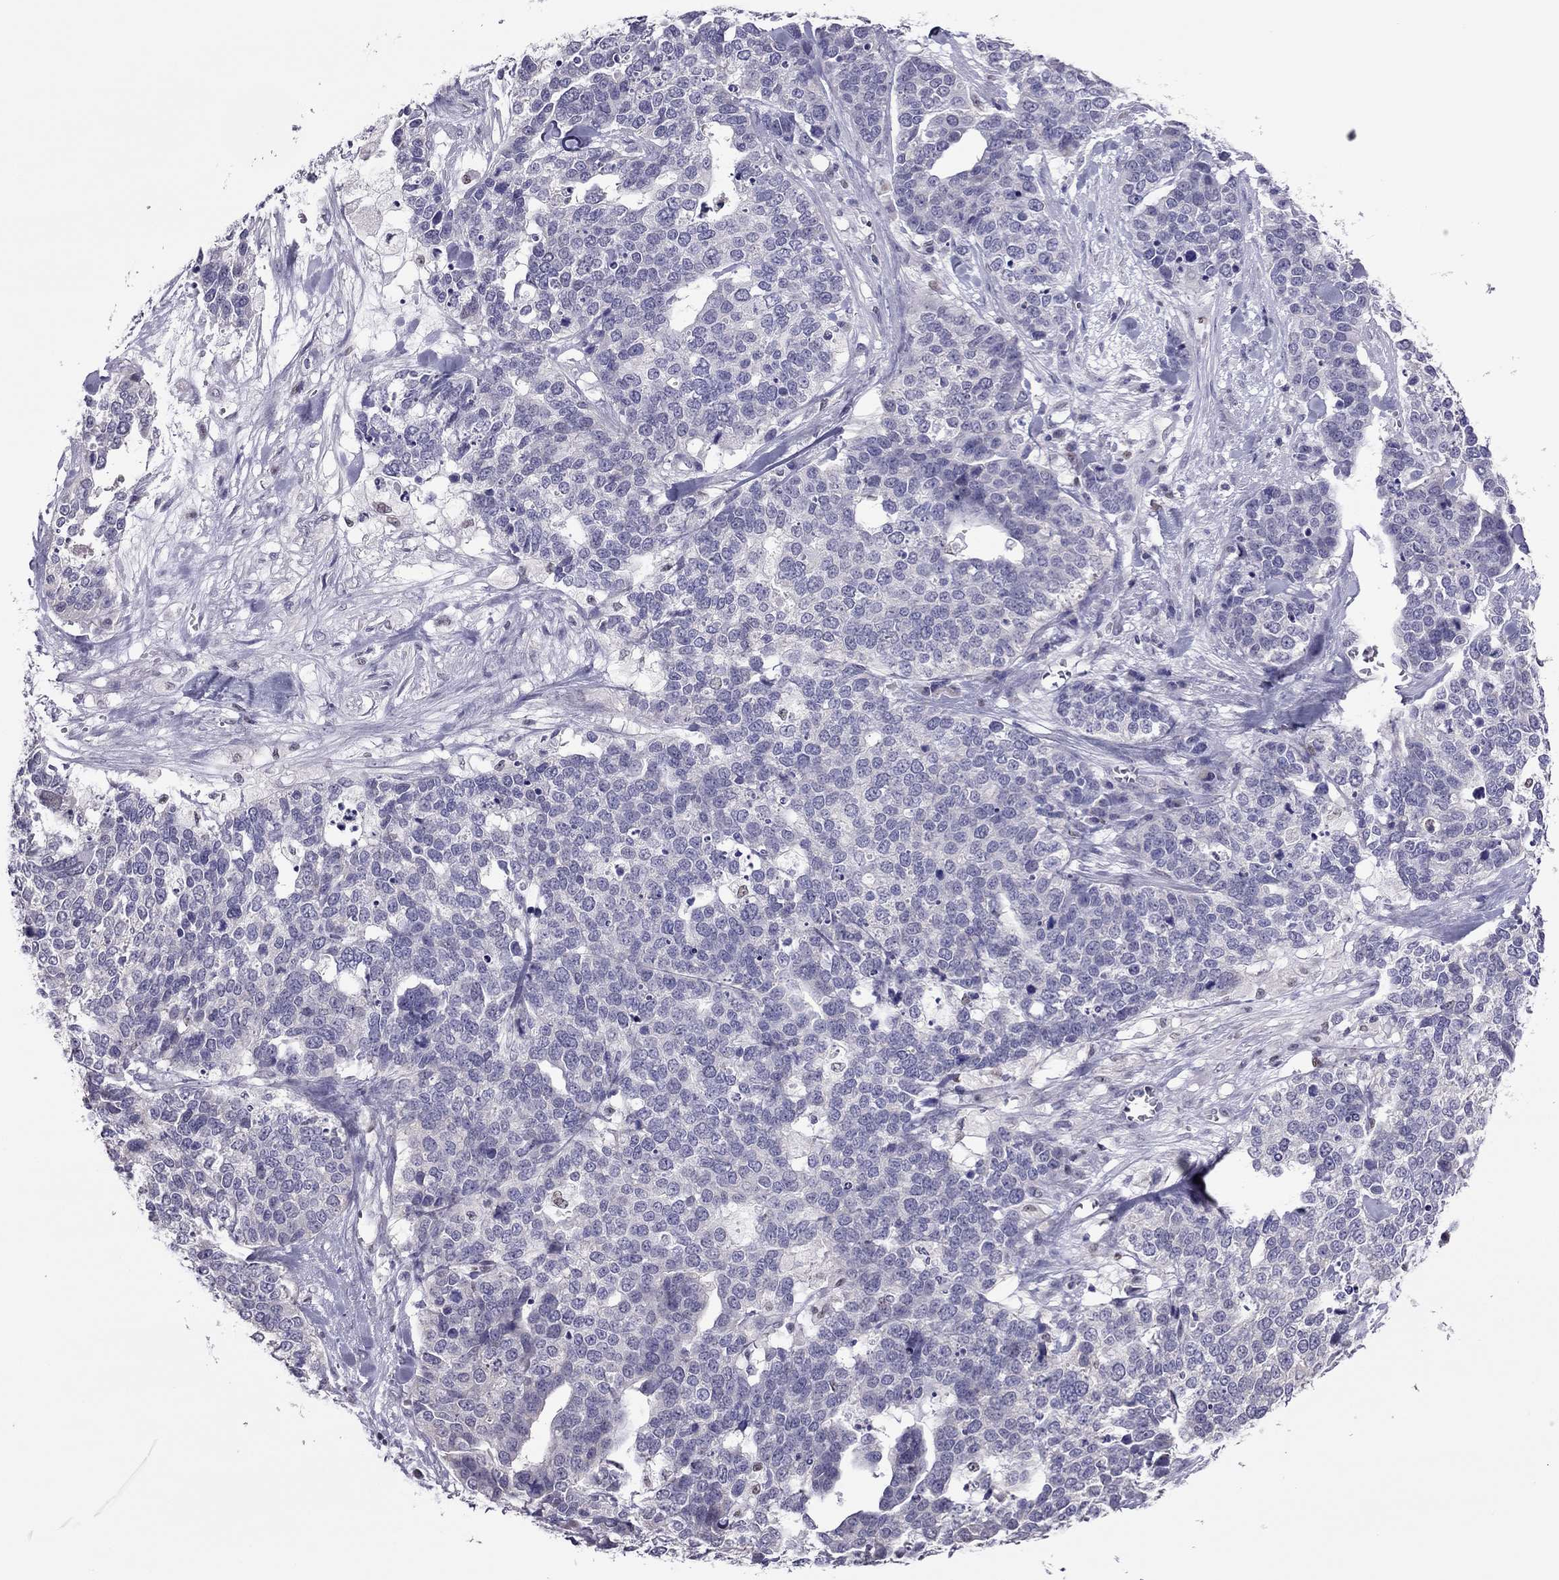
{"staining": {"intensity": "negative", "quantity": "none", "location": "none"}, "tissue": "ovarian cancer", "cell_type": "Tumor cells", "image_type": "cancer", "snomed": [{"axis": "morphology", "description": "Carcinoma, endometroid"}, {"axis": "topography", "description": "Ovary"}], "caption": "This is a histopathology image of immunohistochemistry (IHC) staining of endometroid carcinoma (ovarian), which shows no staining in tumor cells. The staining is performed using DAB brown chromogen with nuclei counter-stained in using hematoxylin.", "gene": "SPINT3", "patient": {"sex": "female", "age": 65}}